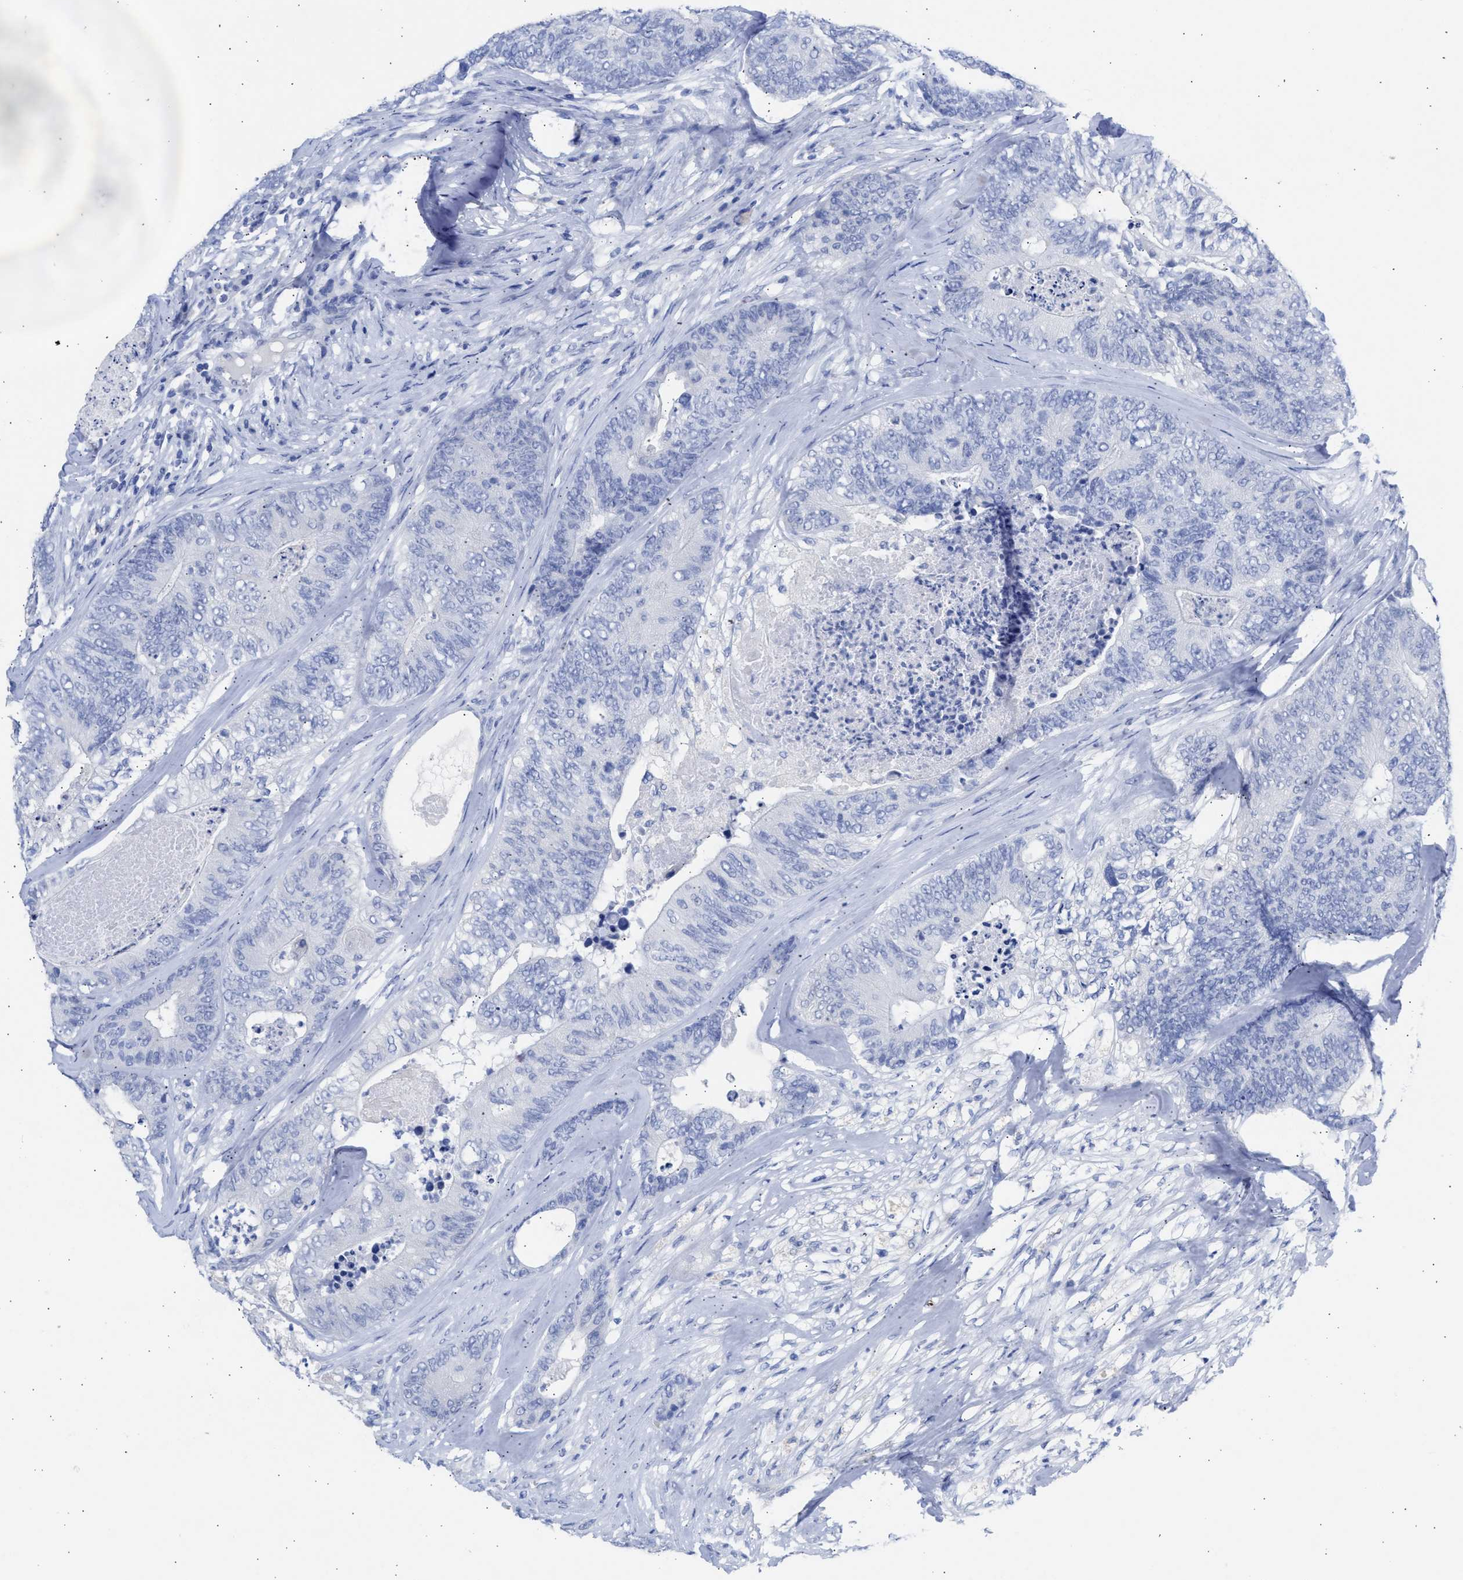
{"staining": {"intensity": "negative", "quantity": "none", "location": "none"}, "tissue": "colorectal cancer", "cell_type": "Tumor cells", "image_type": "cancer", "snomed": [{"axis": "morphology", "description": "Adenocarcinoma, NOS"}, {"axis": "topography", "description": "Colon"}], "caption": "The image reveals no staining of tumor cells in colorectal cancer.", "gene": "NCAM1", "patient": {"sex": "female", "age": 67}}